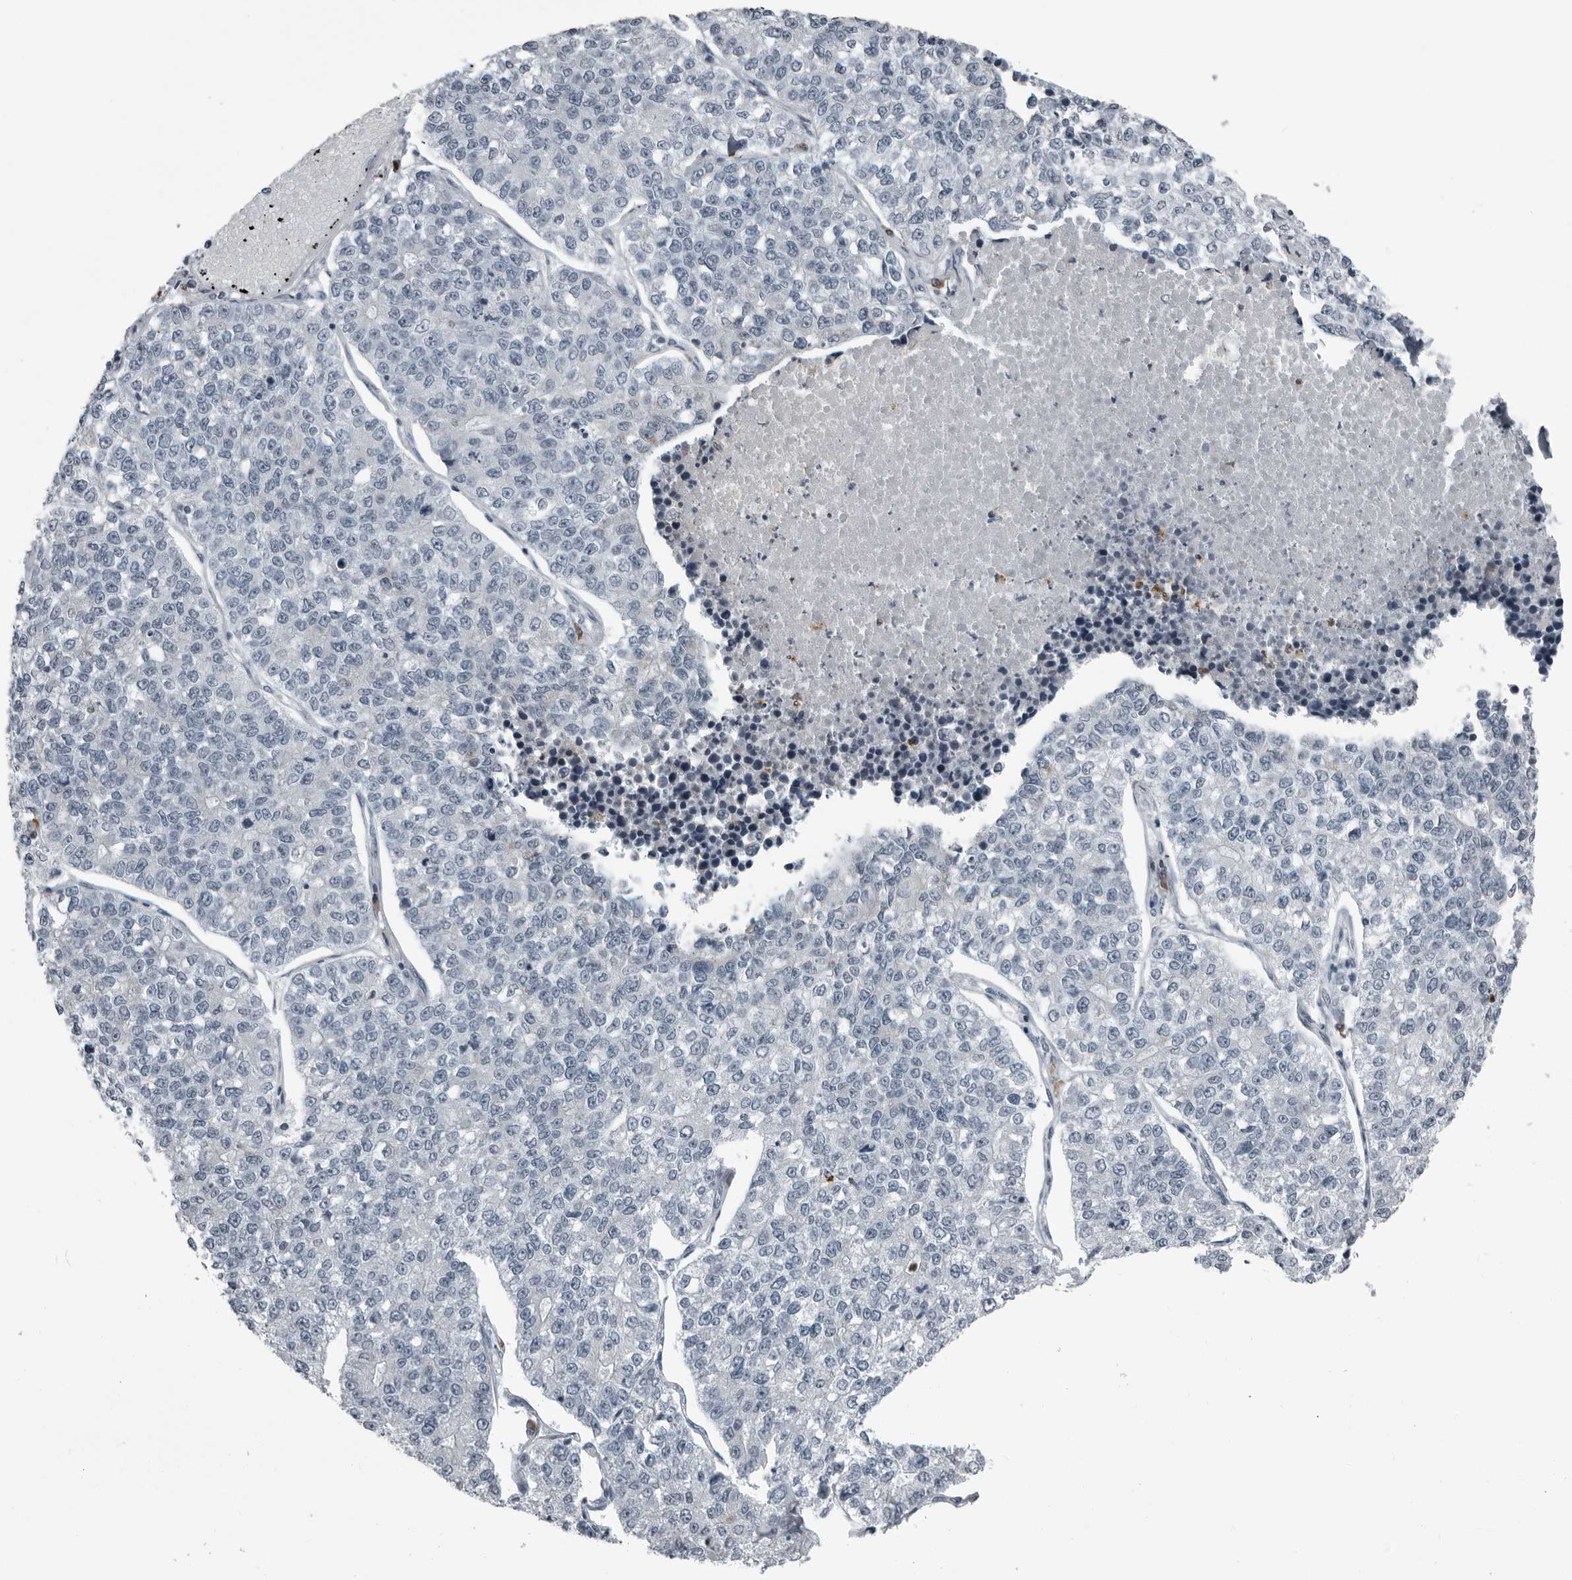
{"staining": {"intensity": "negative", "quantity": "none", "location": "none"}, "tissue": "lung cancer", "cell_type": "Tumor cells", "image_type": "cancer", "snomed": [{"axis": "morphology", "description": "Adenocarcinoma, NOS"}, {"axis": "topography", "description": "Lung"}], "caption": "This is an immunohistochemistry image of lung cancer. There is no positivity in tumor cells.", "gene": "RTCA", "patient": {"sex": "male", "age": 49}}